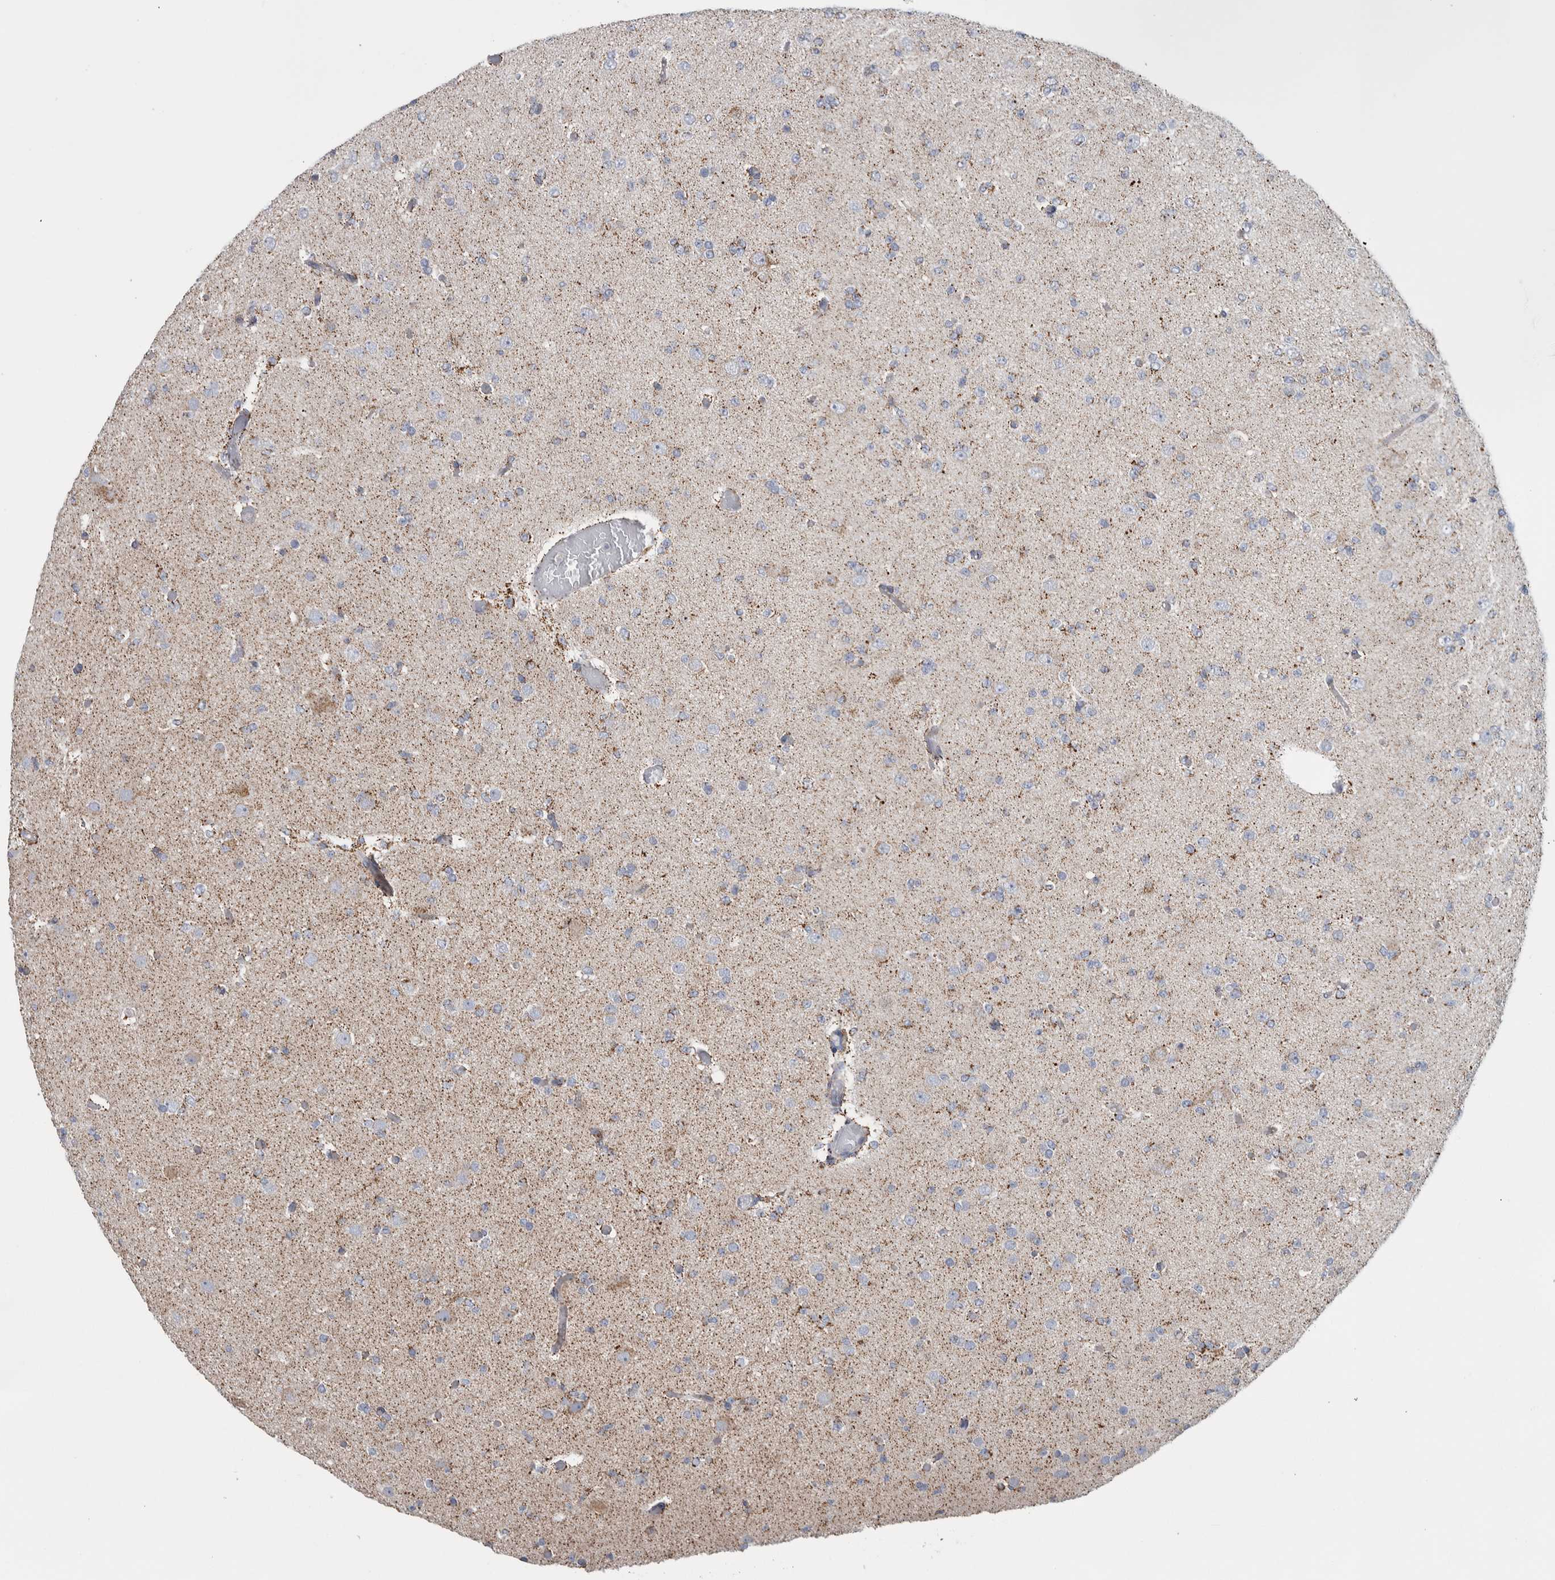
{"staining": {"intensity": "weak", "quantity": "<25%", "location": "cytoplasmic/membranous"}, "tissue": "glioma", "cell_type": "Tumor cells", "image_type": "cancer", "snomed": [{"axis": "morphology", "description": "Glioma, malignant, Low grade"}, {"axis": "topography", "description": "Brain"}], "caption": "Low-grade glioma (malignant) stained for a protein using immunohistochemistry displays no expression tumor cells.", "gene": "ETFA", "patient": {"sex": "female", "age": 22}}